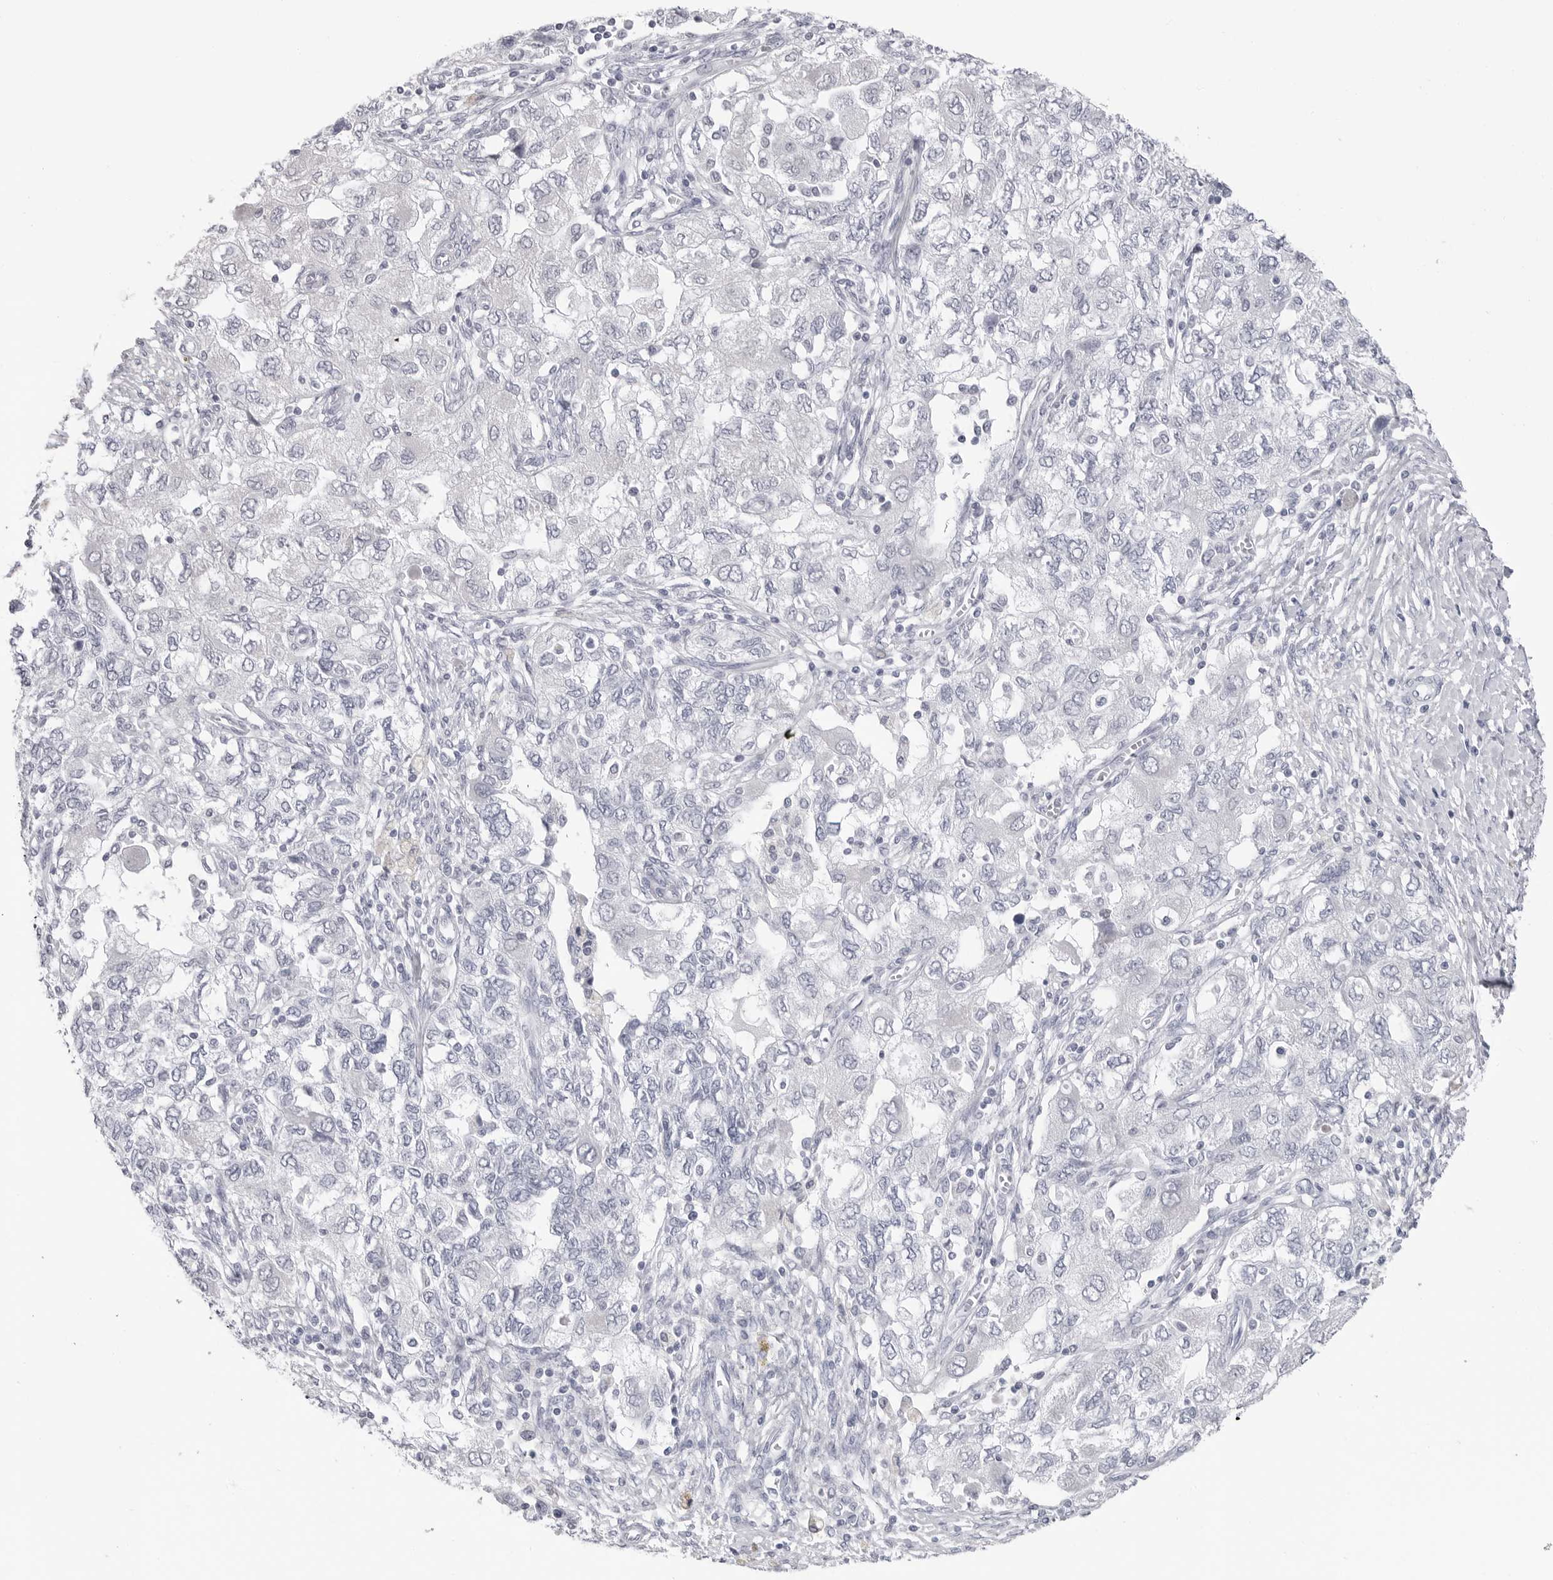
{"staining": {"intensity": "negative", "quantity": "none", "location": "none"}, "tissue": "ovarian cancer", "cell_type": "Tumor cells", "image_type": "cancer", "snomed": [{"axis": "morphology", "description": "Carcinoma, NOS"}, {"axis": "morphology", "description": "Cystadenocarcinoma, serous, NOS"}, {"axis": "topography", "description": "Ovary"}], "caption": "IHC micrograph of ovarian serous cystadenocarcinoma stained for a protein (brown), which shows no expression in tumor cells.", "gene": "PGA3", "patient": {"sex": "female", "age": 69}}